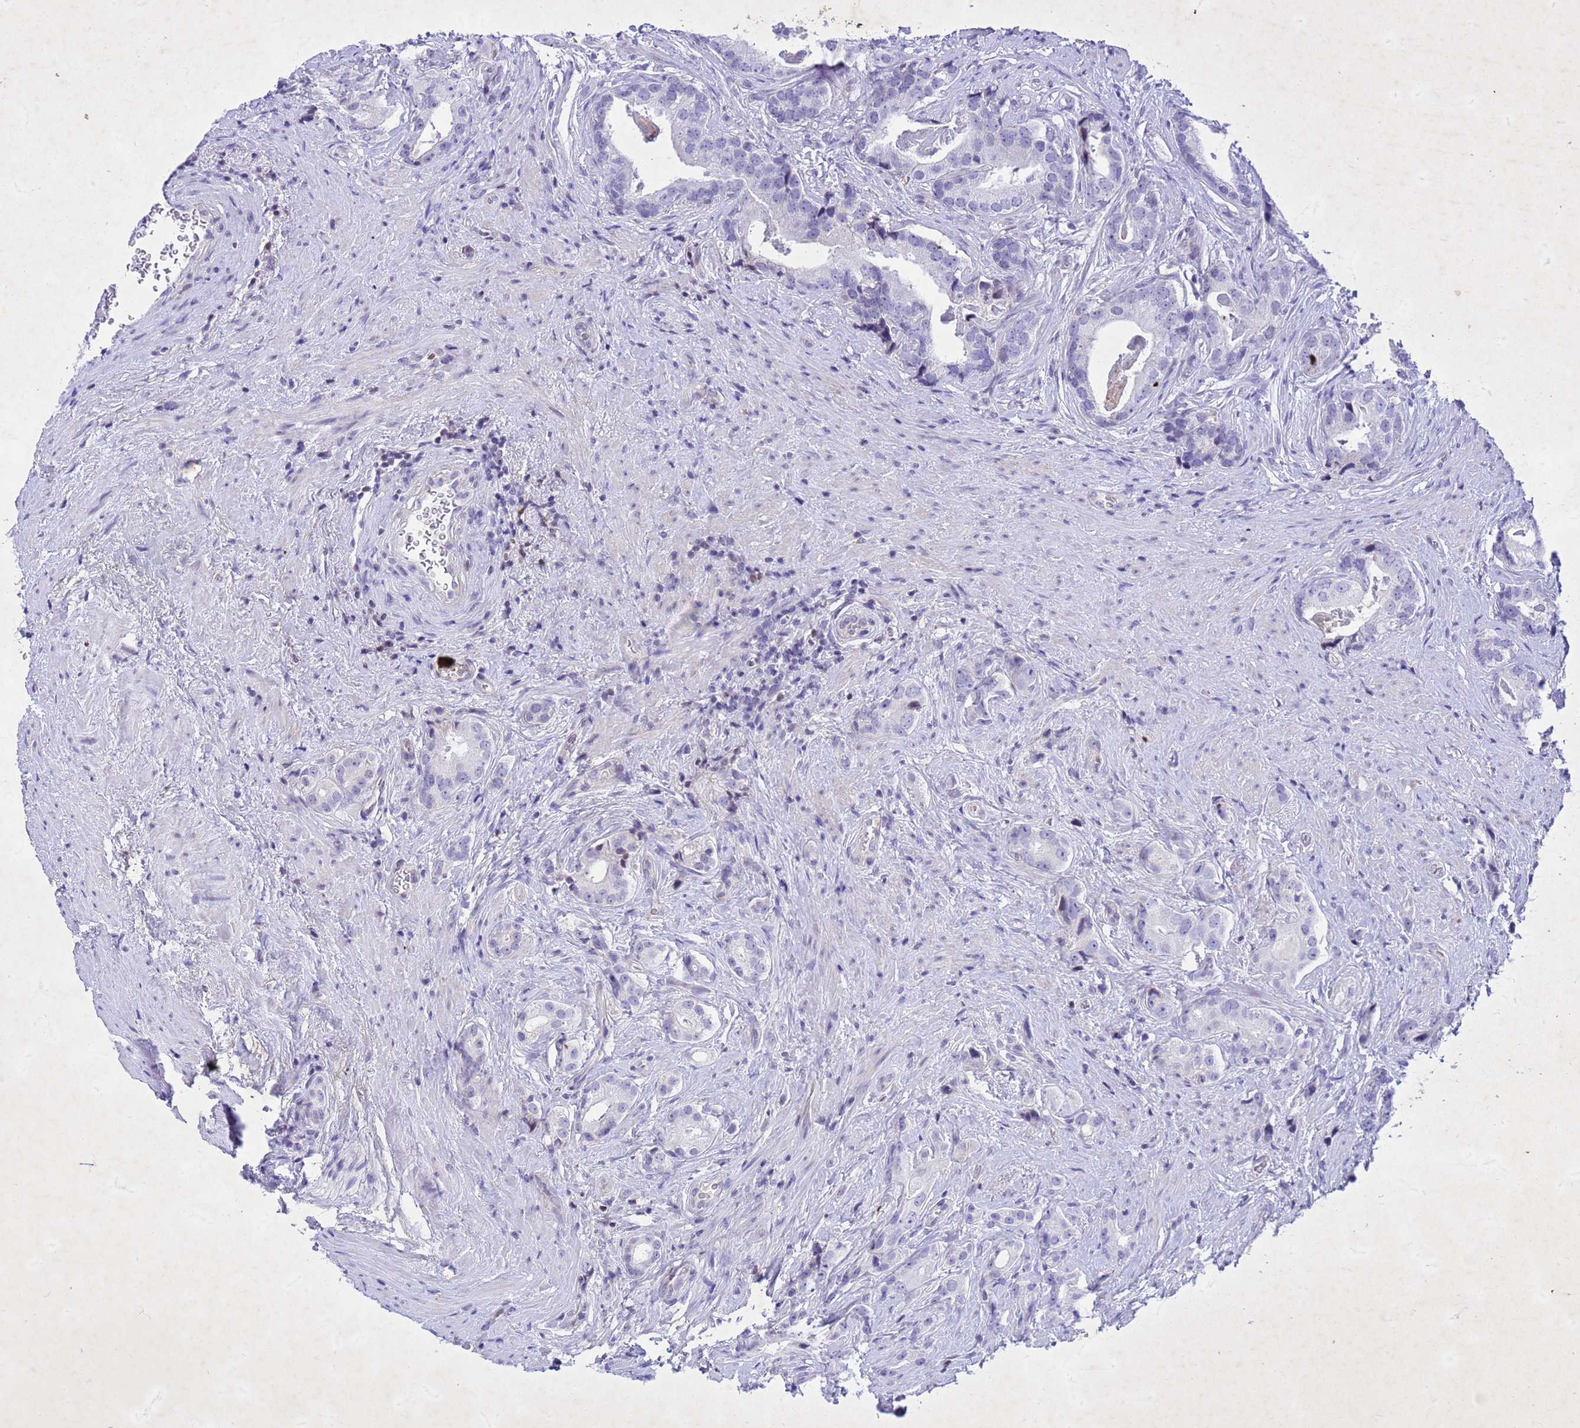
{"staining": {"intensity": "negative", "quantity": "none", "location": "none"}, "tissue": "prostate cancer", "cell_type": "Tumor cells", "image_type": "cancer", "snomed": [{"axis": "morphology", "description": "Adenocarcinoma, Low grade"}, {"axis": "topography", "description": "Prostate"}], "caption": "Immunohistochemical staining of prostate low-grade adenocarcinoma exhibits no significant positivity in tumor cells. (DAB immunohistochemistry, high magnification).", "gene": "COPS9", "patient": {"sex": "male", "age": 71}}